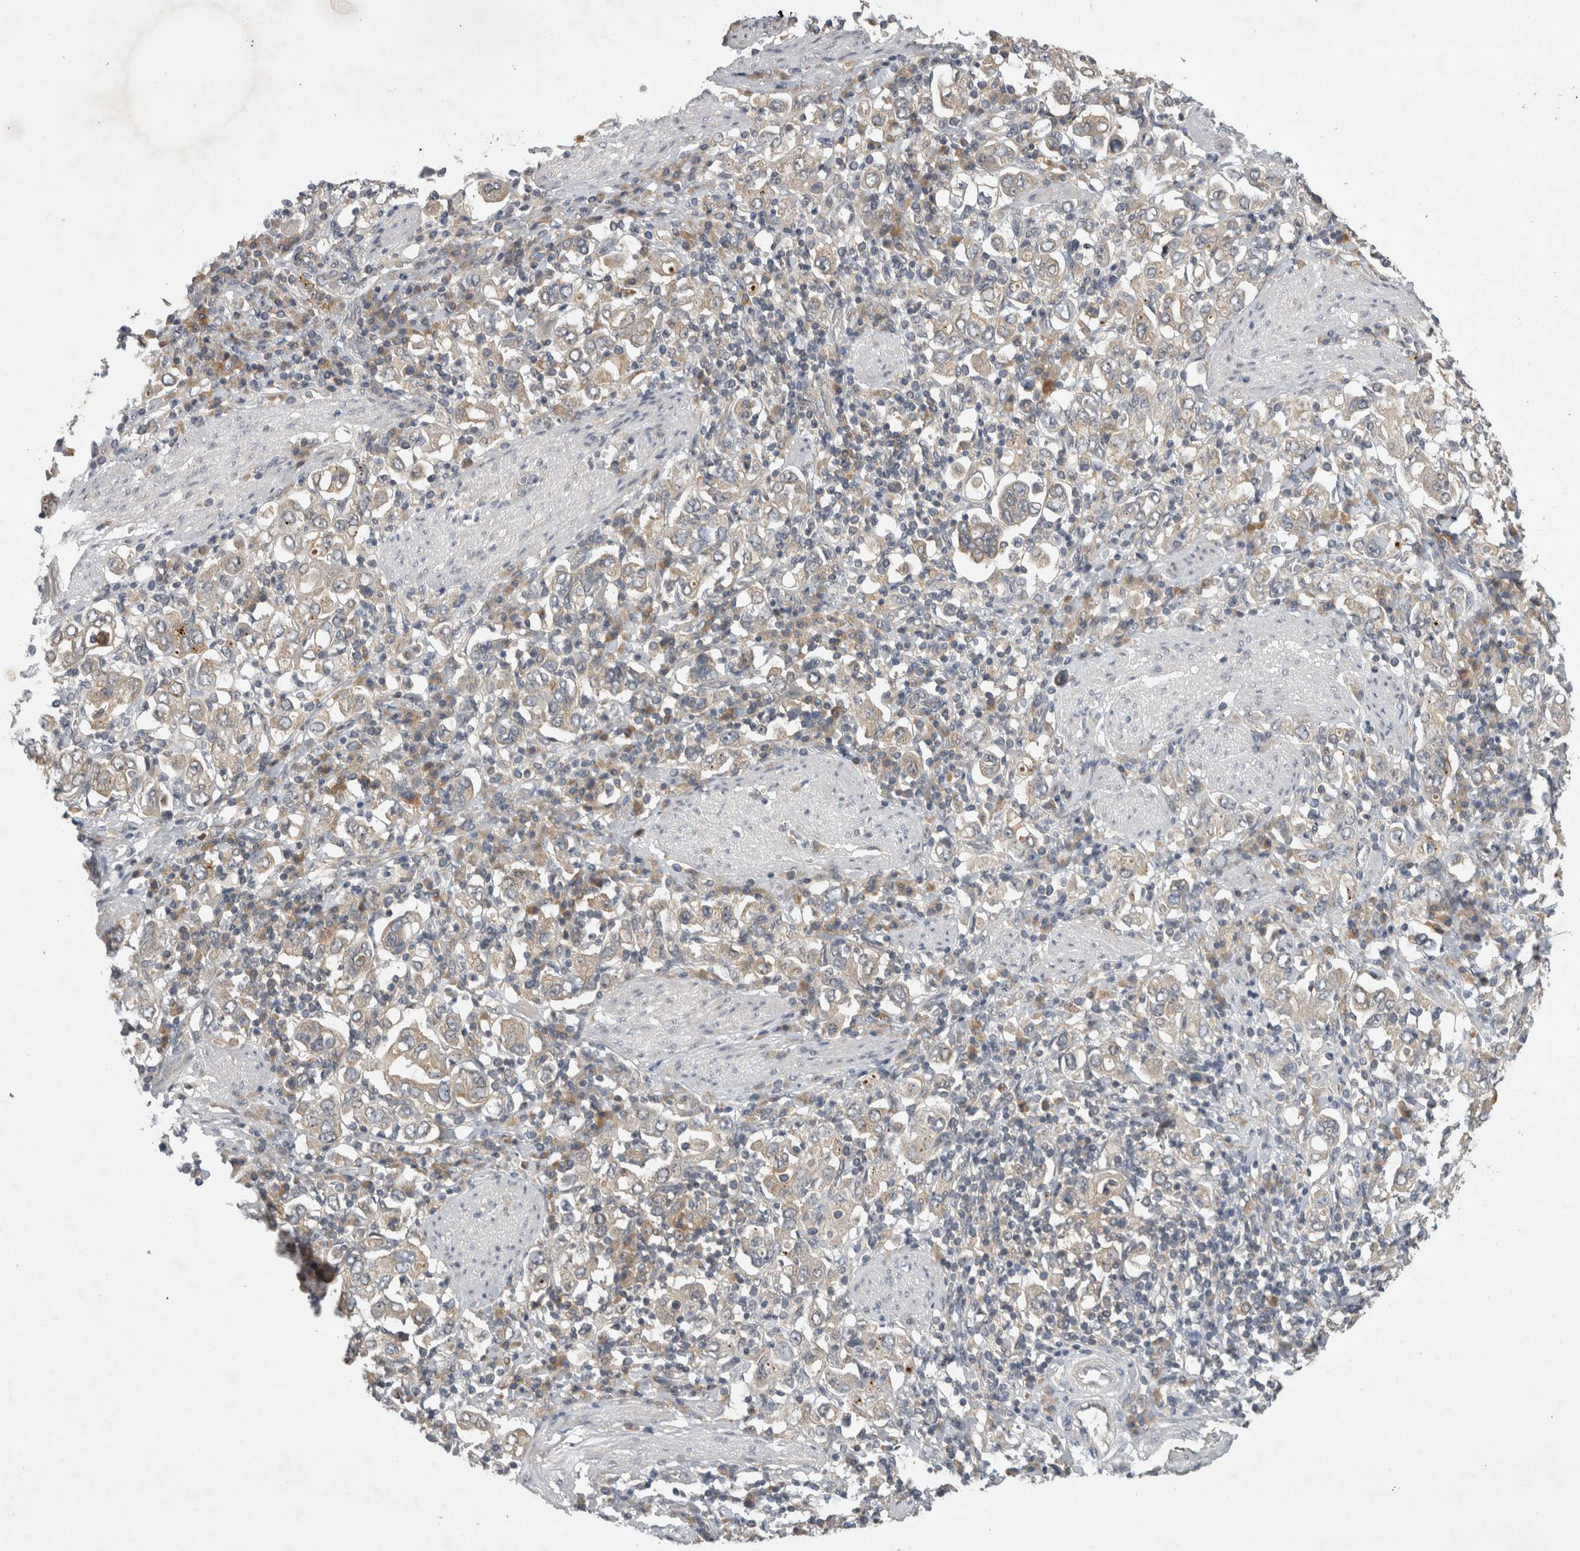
{"staining": {"intensity": "weak", "quantity": "25%-75%", "location": "cytoplasmic/membranous"}, "tissue": "stomach cancer", "cell_type": "Tumor cells", "image_type": "cancer", "snomed": [{"axis": "morphology", "description": "Adenocarcinoma, NOS"}, {"axis": "topography", "description": "Stomach, upper"}], "caption": "Stomach cancer tissue displays weak cytoplasmic/membranous positivity in about 25%-75% of tumor cells, visualized by immunohistochemistry. (brown staining indicates protein expression, while blue staining denotes nuclei).", "gene": "AASDHPPT", "patient": {"sex": "male", "age": 62}}